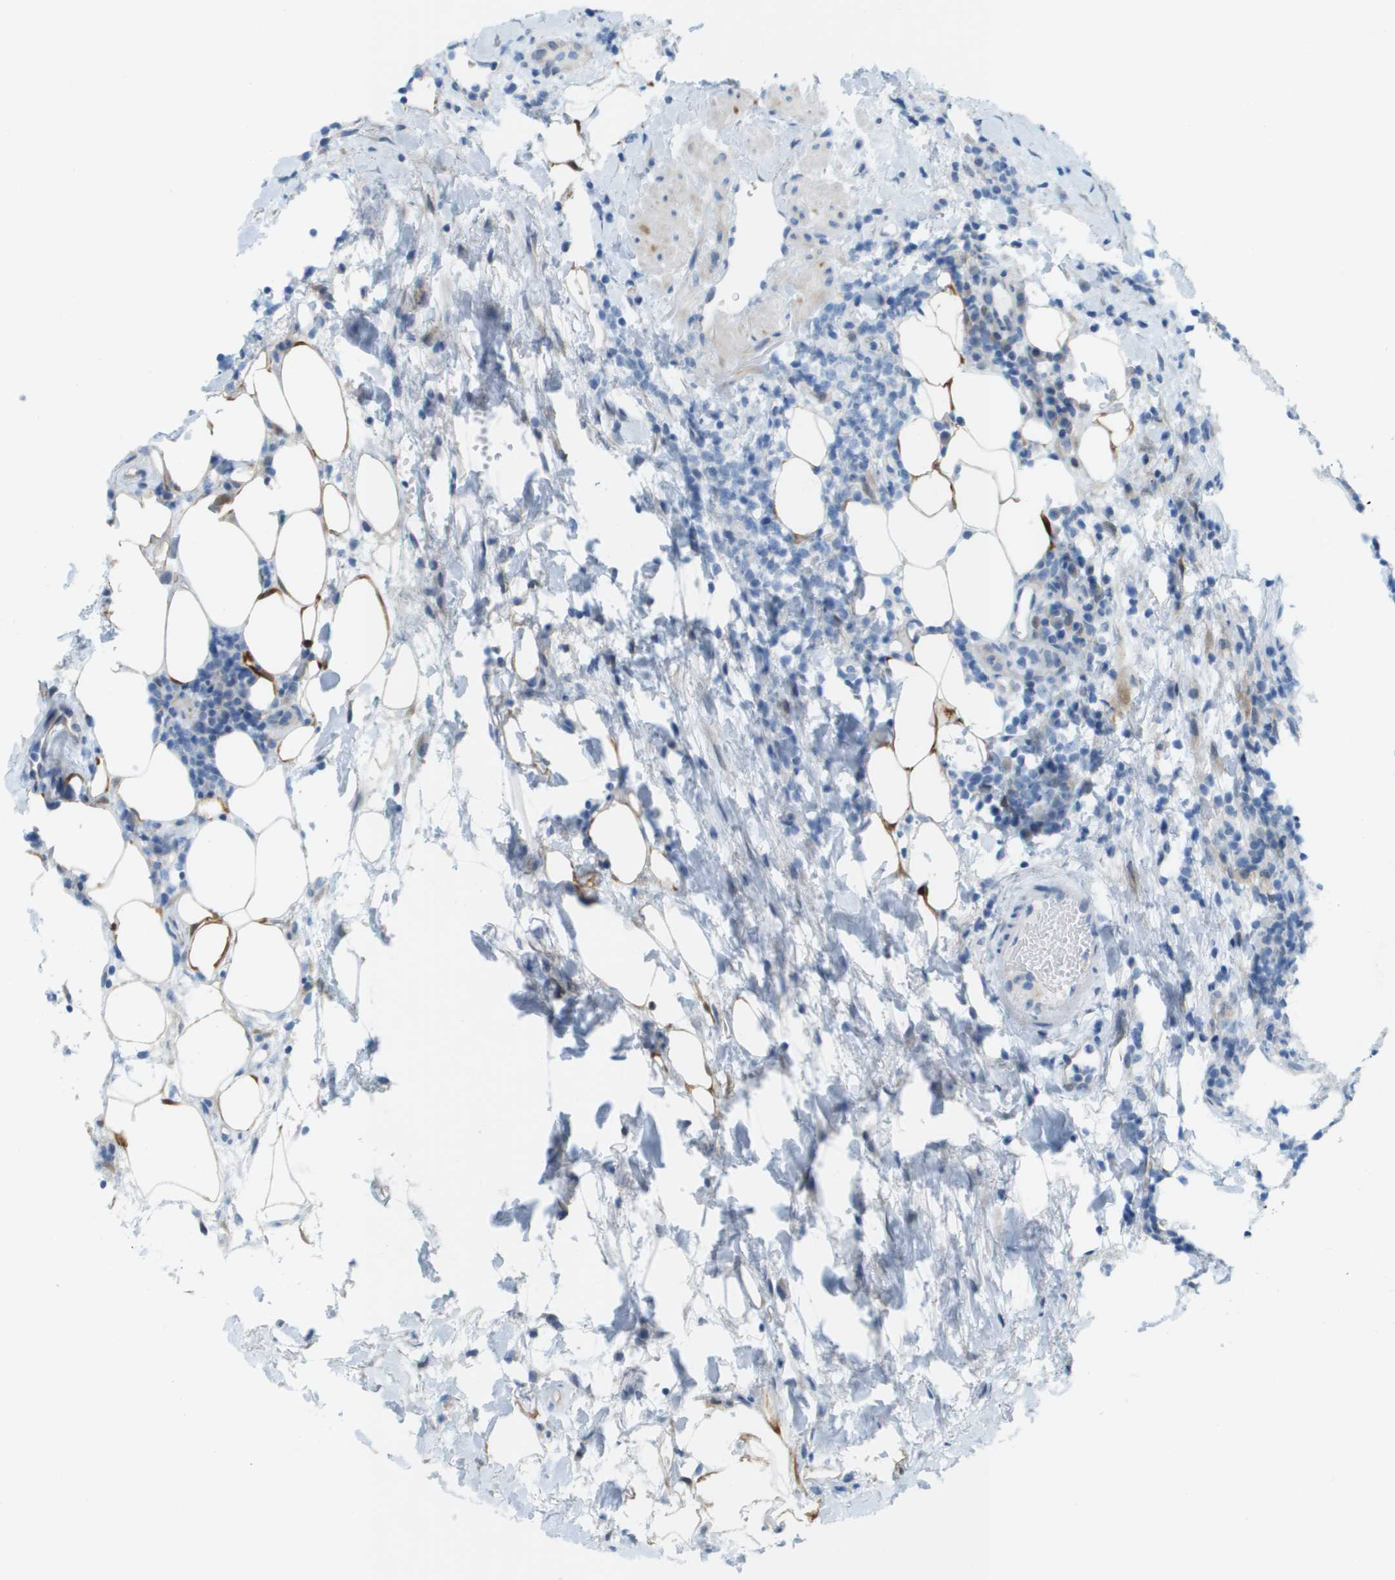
{"staining": {"intensity": "negative", "quantity": "none", "location": "none"}, "tissue": "lymphoma", "cell_type": "Tumor cells", "image_type": "cancer", "snomed": [{"axis": "morphology", "description": "Malignant lymphoma, non-Hodgkin's type, High grade"}, {"axis": "topography", "description": "Lymph node"}], "caption": "The image displays no significant expression in tumor cells of high-grade malignant lymphoma, non-Hodgkin's type. (IHC, brightfield microscopy, high magnification).", "gene": "CUL9", "patient": {"sex": "female", "age": 76}}